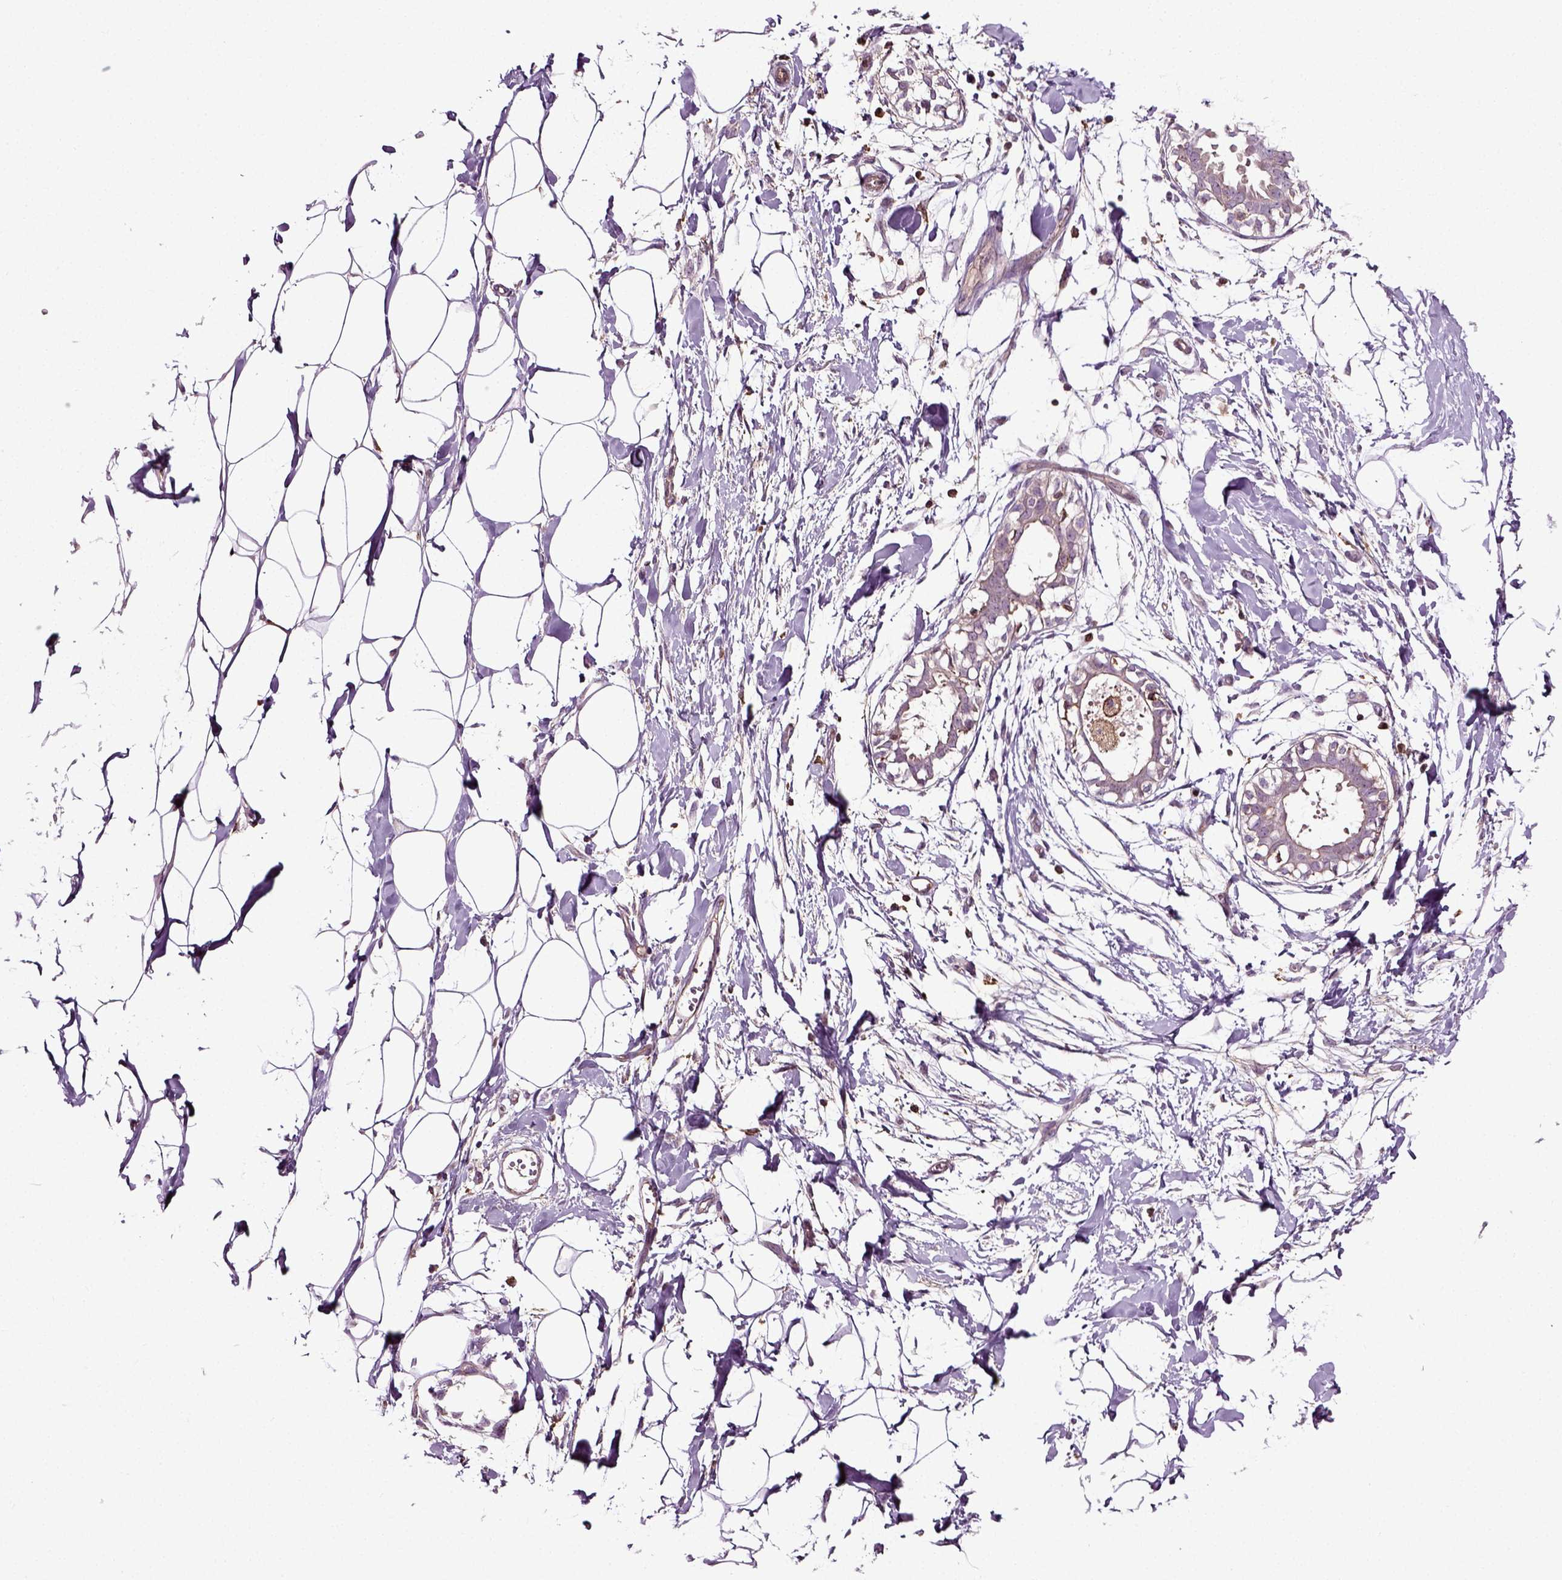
{"staining": {"intensity": "negative", "quantity": "none", "location": "none"}, "tissue": "breast", "cell_type": "Adipocytes", "image_type": "normal", "snomed": [{"axis": "morphology", "description": "Normal tissue, NOS"}, {"axis": "topography", "description": "Breast"}], "caption": "Immunohistochemistry (IHC) photomicrograph of normal breast: human breast stained with DAB demonstrates no significant protein positivity in adipocytes. The staining was performed using DAB to visualize the protein expression in brown, while the nuclei were stained in blue with hematoxylin (Magnification: 20x).", "gene": "RHOF", "patient": {"sex": "female", "age": 49}}